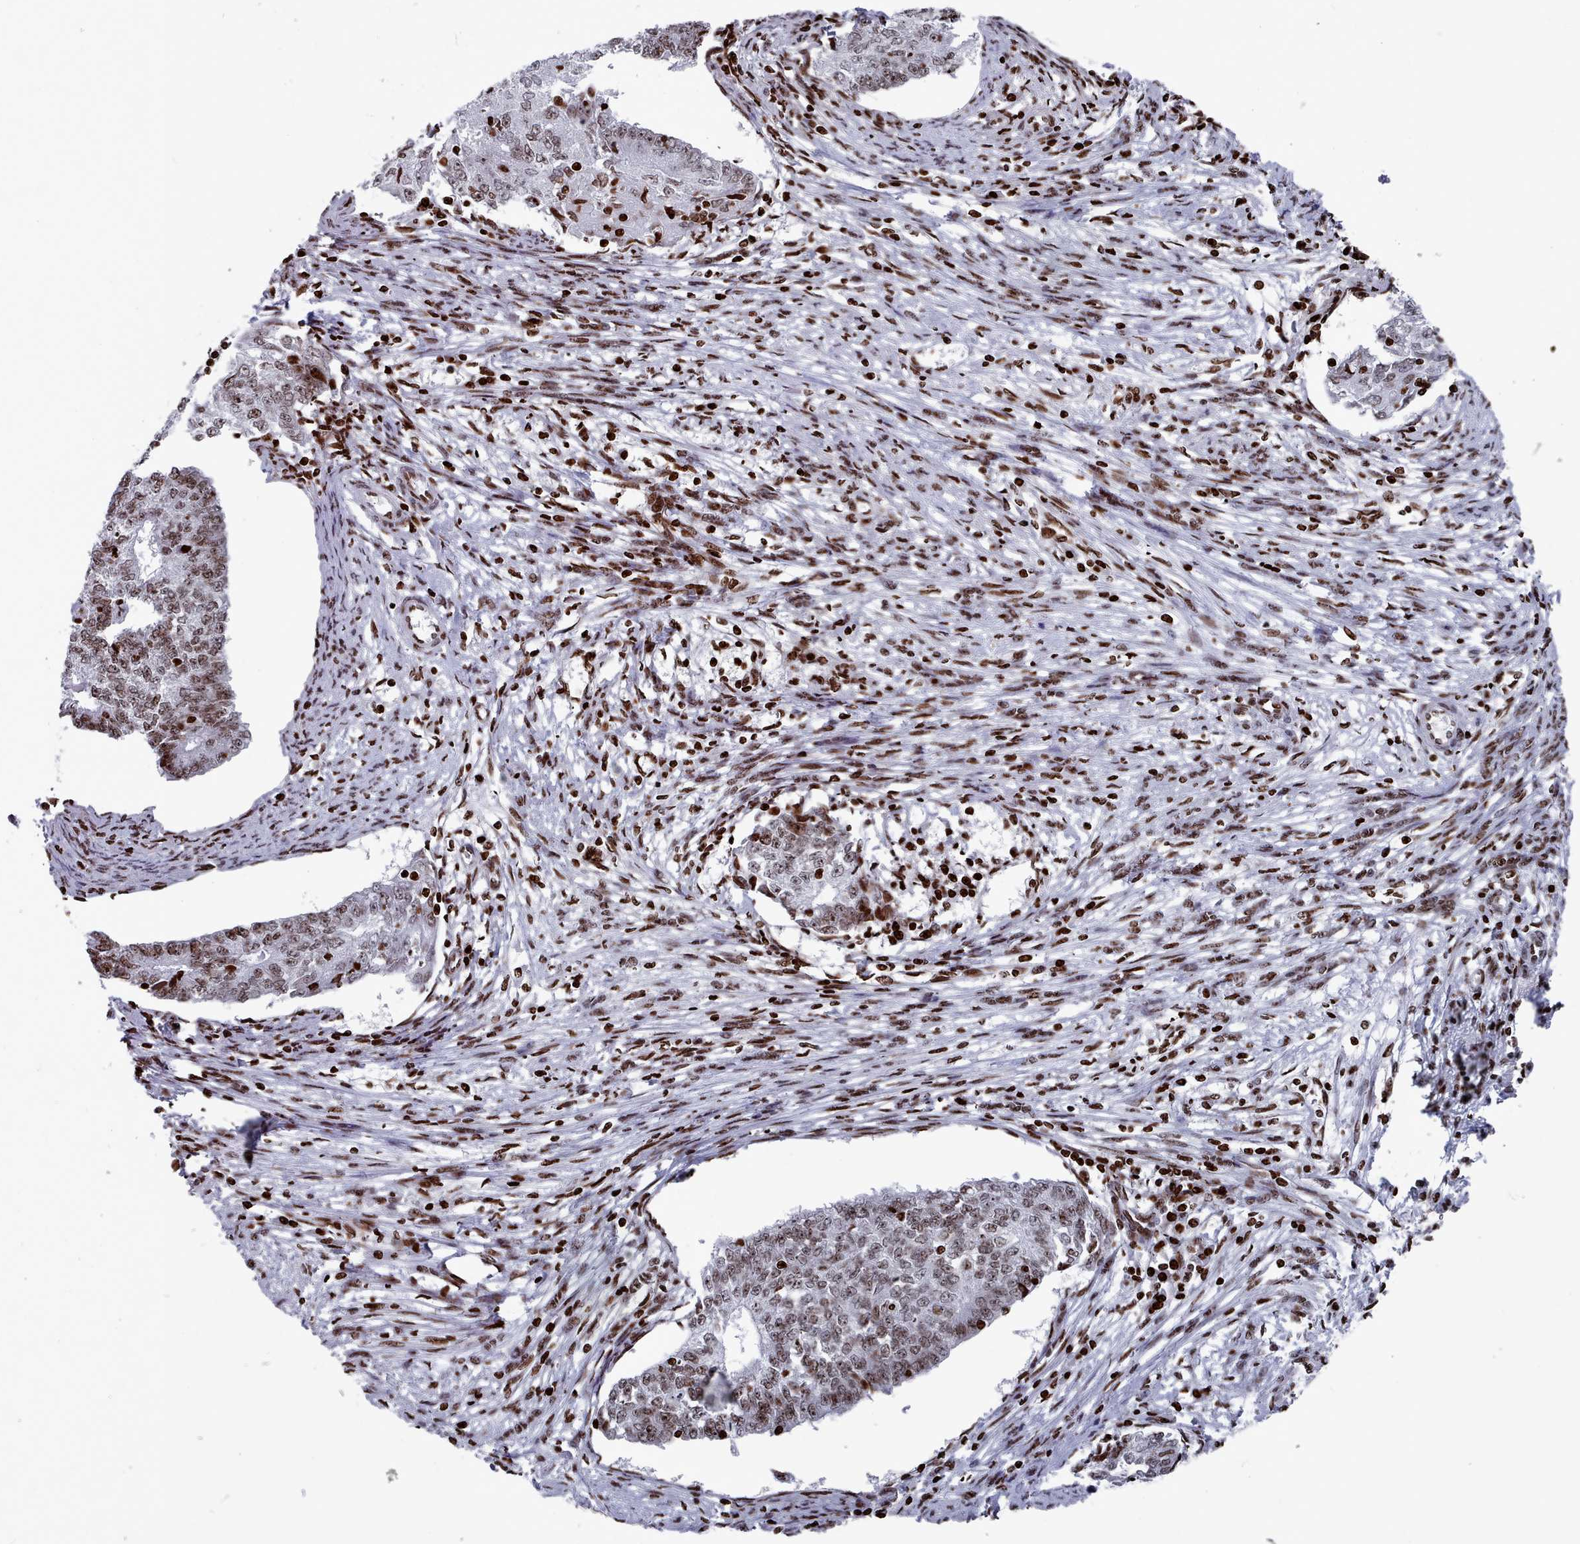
{"staining": {"intensity": "moderate", "quantity": ">75%", "location": "nuclear"}, "tissue": "endometrial cancer", "cell_type": "Tumor cells", "image_type": "cancer", "snomed": [{"axis": "morphology", "description": "Adenocarcinoma, NOS"}, {"axis": "topography", "description": "Endometrium"}], "caption": "Immunohistochemical staining of human endometrial adenocarcinoma exhibits medium levels of moderate nuclear expression in approximately >75% of tumor cells. (DAB (3,3'-diaminobenzidine) = brown stain, brightfield microscopy at high magnification).", "gene": "PCDHB12", "patient": {"sex": "female", "age": 56}}